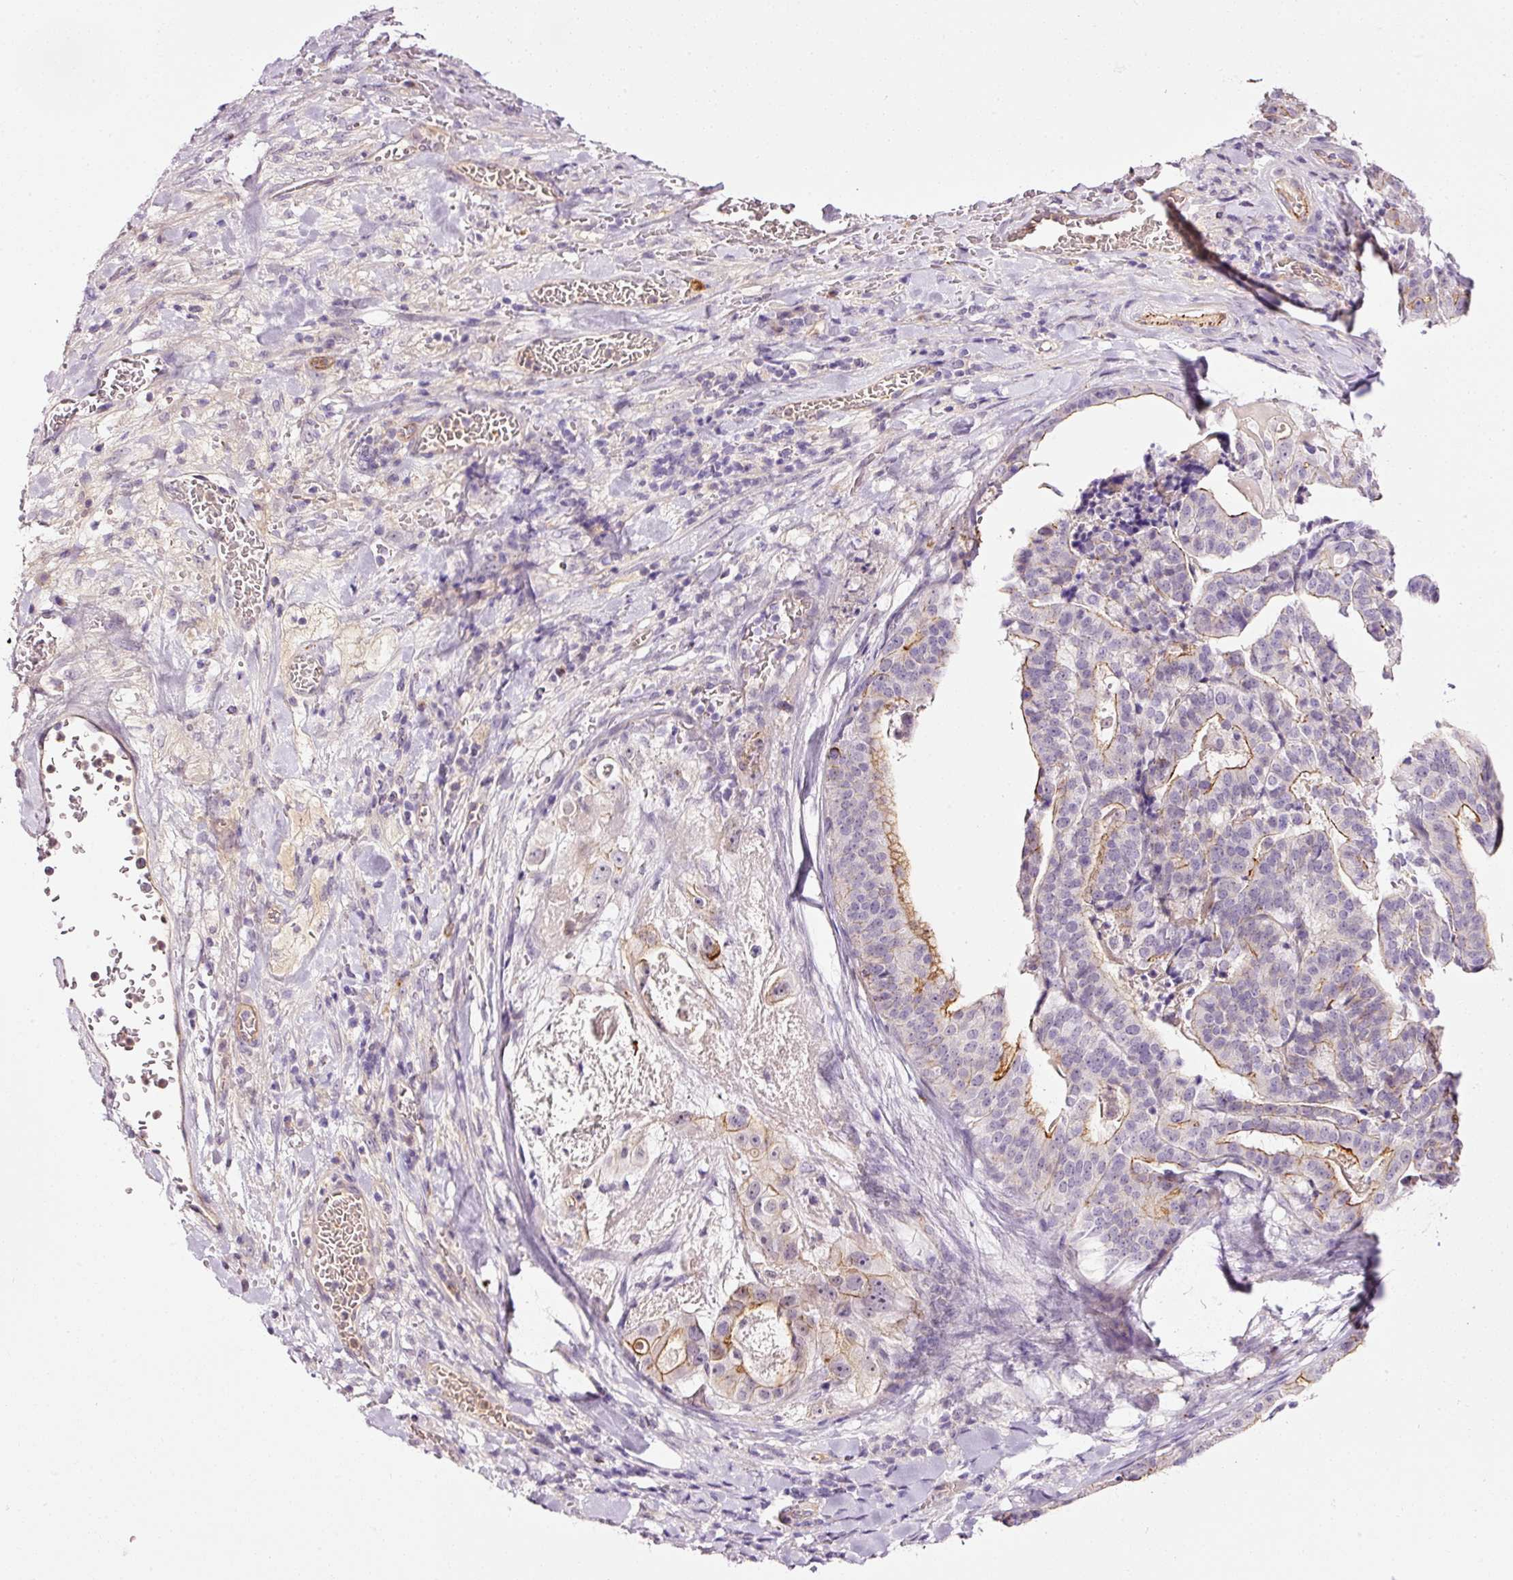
{"staining": {"intensity": "moderate", "quantity": "<25%", "location": "cytoplasmic/membranous"}, "tissue": "stomach cancer", "cell_type": "Tumor cells", "image_type": "cancer", "snomed": [{"axis": "morphology", "description": "Adenocarcinoma, NOS"}, {"axis": "topography", "description": "Stomach"}], "caption": "Tumor cells display low levels of moderate cytoplasmic/membranous positivity in approximately <25% of cells in stomach adenocarcinoma.", "gene": "ABCB4", "patient": {"sex": "male", "age": 48}}